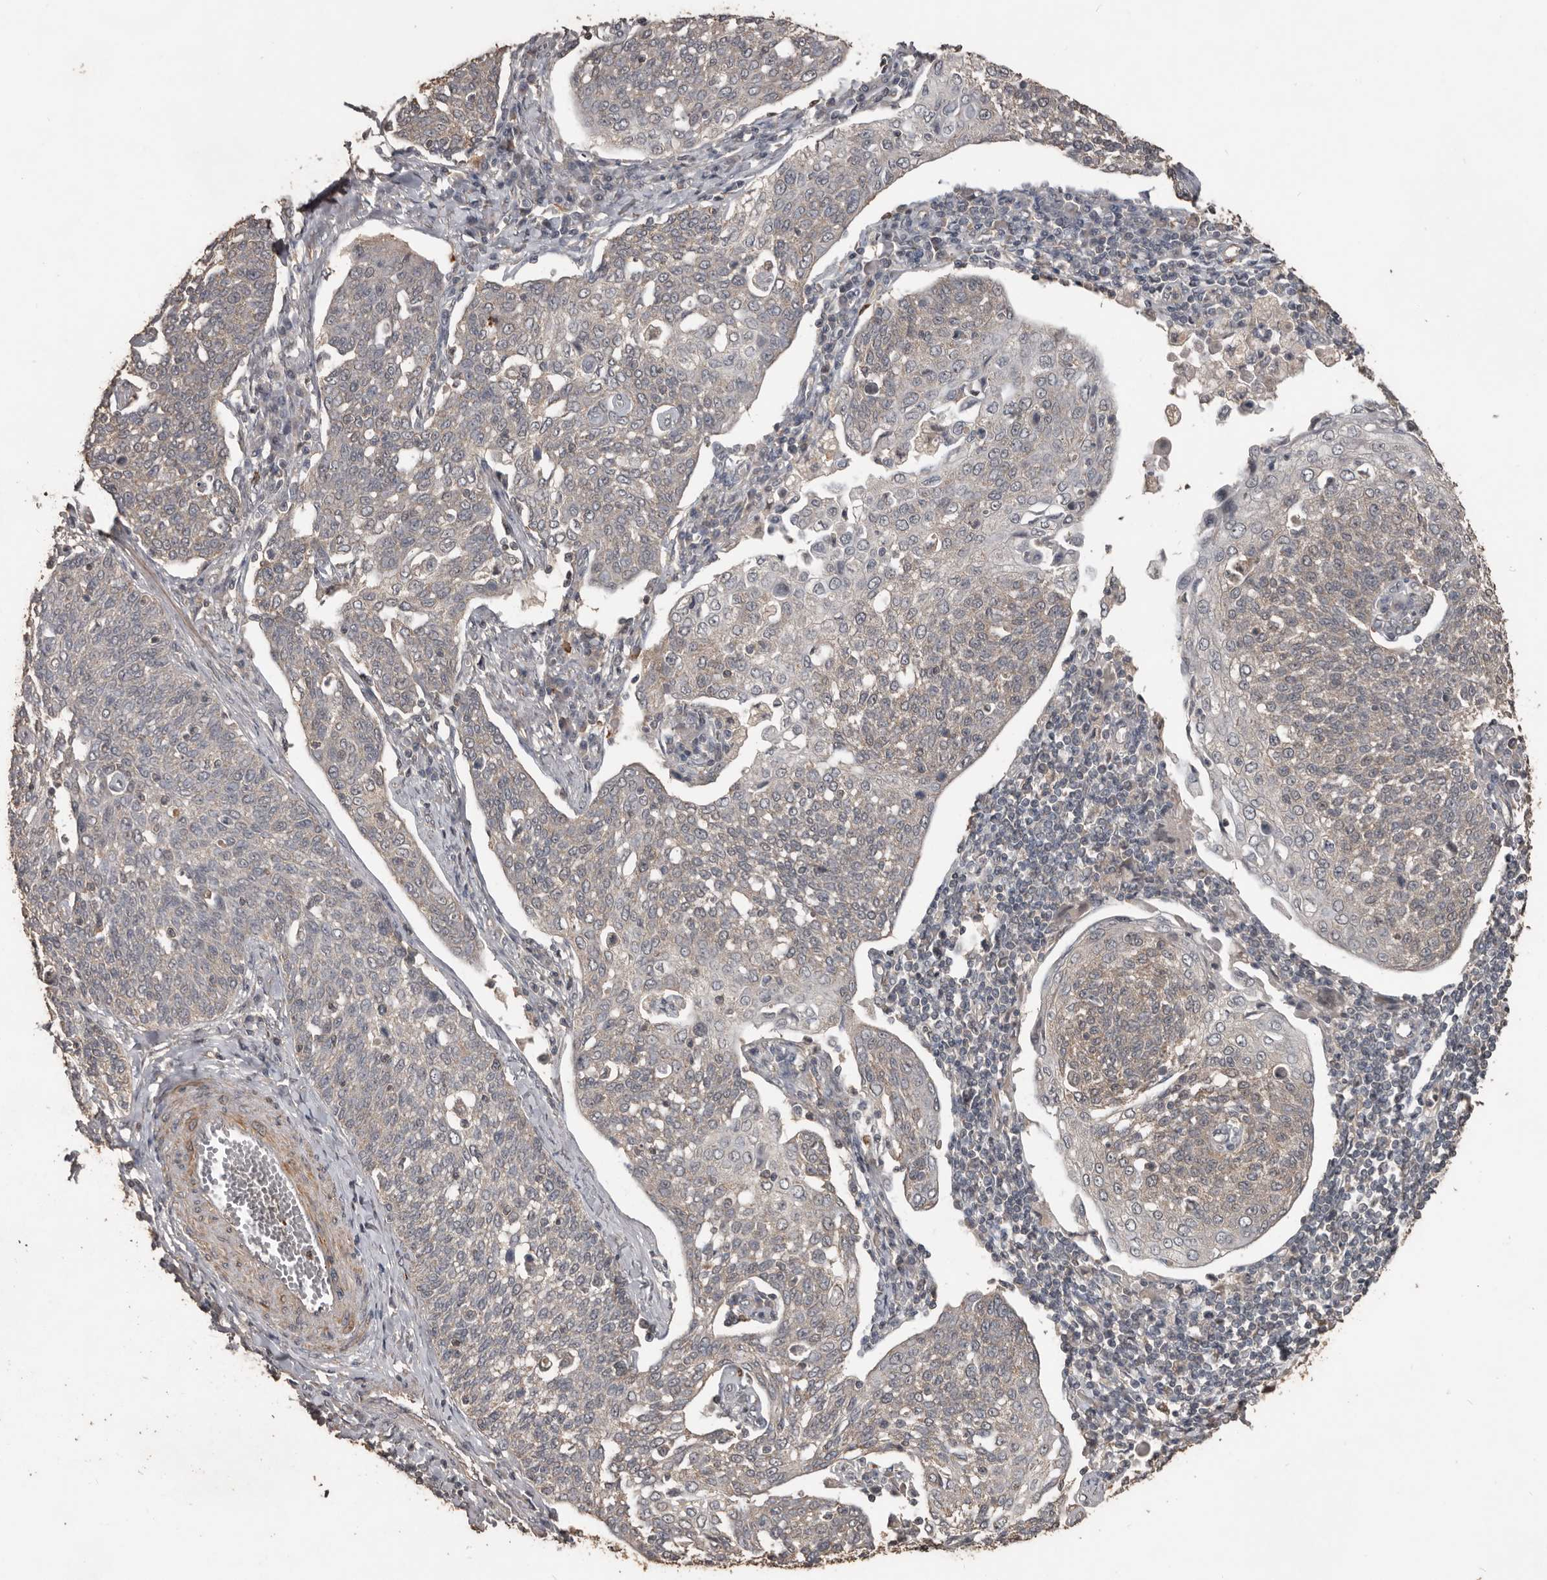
{"staining": {"intensity": "weak", "quantity": "<25%", "location": "cytoplasmic/membranous"}, "tissue": "cervical cancer", "cell_type": "Tumor cells", "image_type": "cancer", "snomed": [{"axis": "morphology", "description": "Squamous cell carcinoma, NOS"}, {"axis": "topography", "description": "Cervix"}], "caption": "Immunohistochemistry of cervical squamous cell carcinoma displays no staining in tumor cells.", "gene": "BAMBI", "patient": {"sex": "female", "age": 34}}